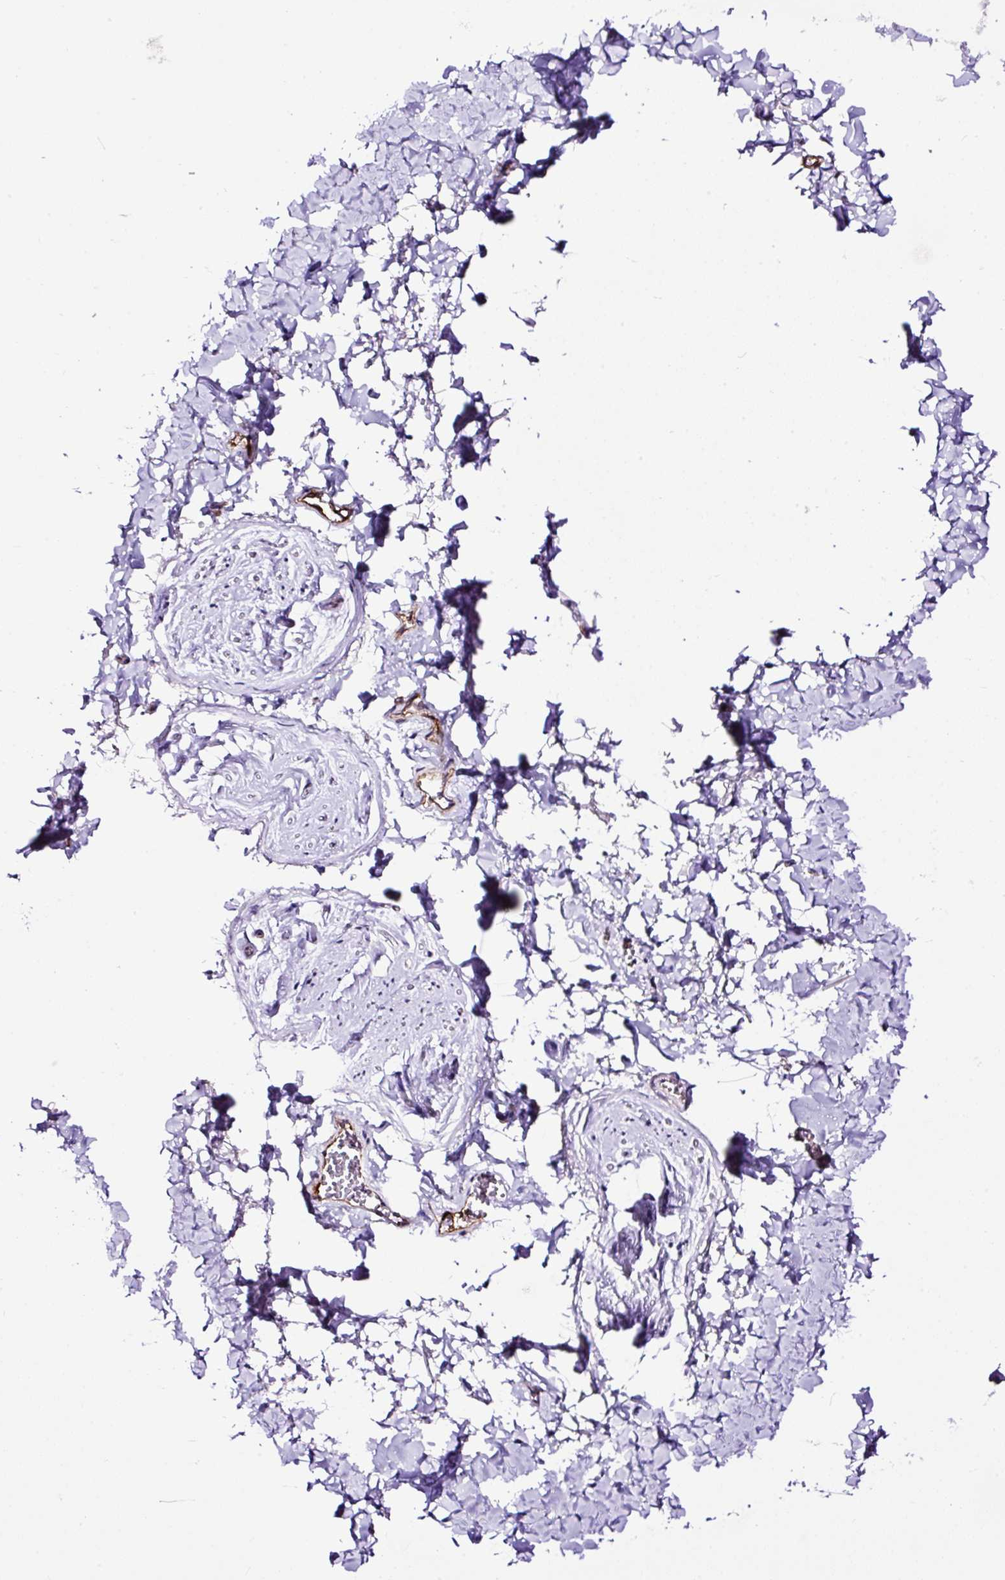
{"staining": {"intensity": "negative", "quantity": "none", "location": "none"}, "tissue": "adipose tissue", "cell_type": "Adipocytes", "image_type": "normal", "snomed": [{"axis": "morphology", "description": "Normal tissue, NOS"}, {"axis": "topography", "description": "Vulva"}, {"axis": "topography", "description": "Vagina"}, {"axis": "topography", "description": "Peripheral nerve tissue"}], "caption": "IHC histopathology image of benign adipose tissue: human adipose tissue stained with DAB (3,3'-diaminobenzidine) demonstrates no significant protein staining in adipocytes.", "gene": "MAGEB16", "patient": {"sex": "female", "age": 66}}